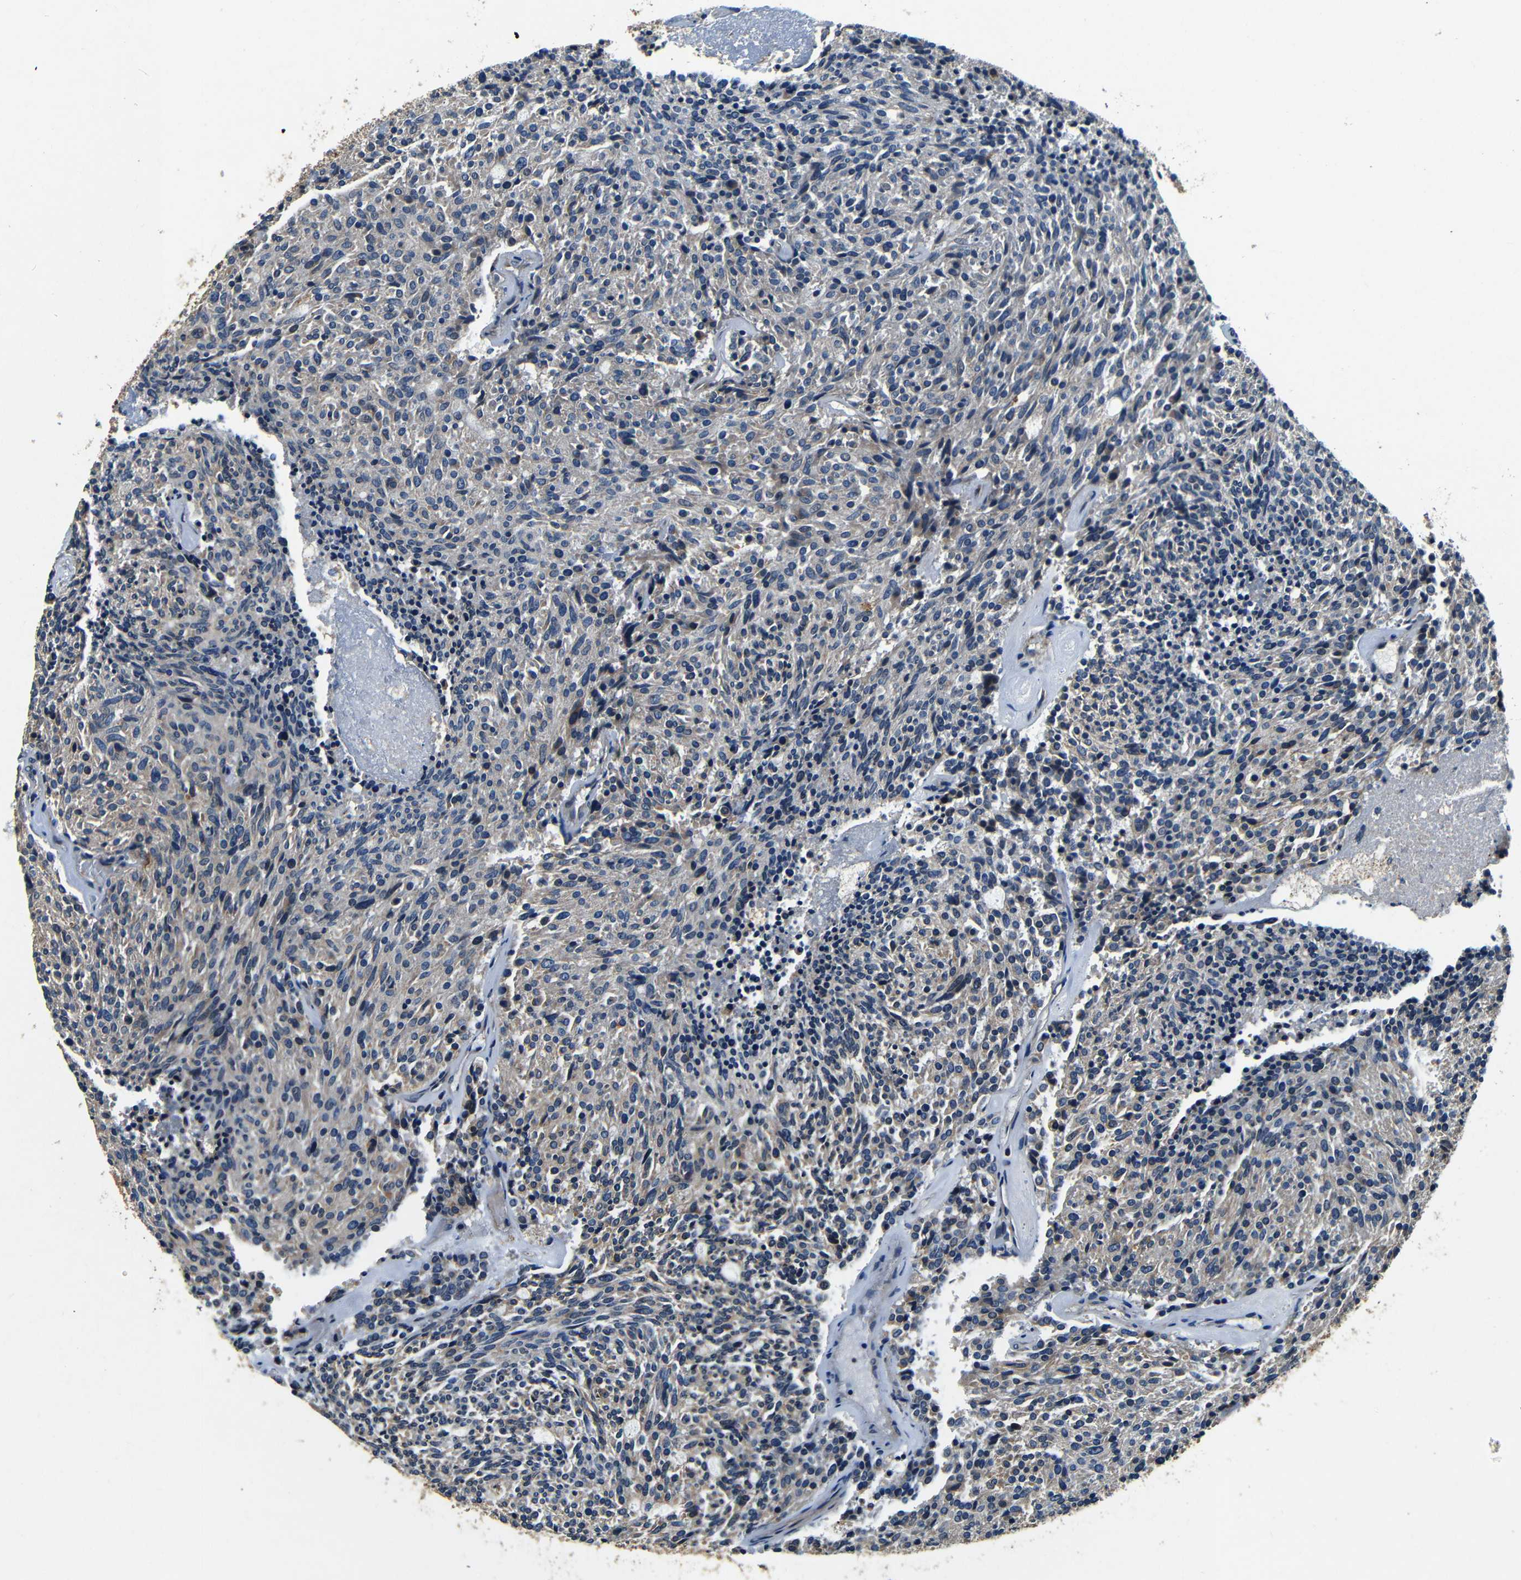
{"staining": {"intensity": "negative", "quantity": "none", "location": "none"}, "tissue": "carcinoid", "cell_type": "Tumor cells", "image_type": "cancer", "snomed": [{"axis": "morphology", "description": "Carcinoid, malignant, NOS"}, {"axis": "topography", "description": "Pancreas"}], "caption": "Protein analysis of carcinoid (malignant) reveals no significant positivity in tumor cells. (Immunohistochemistry (ihc), brightfield microscopy, high magnification).", "gene": "MTX1", "patient": {"sex": "female", "age": 54}}